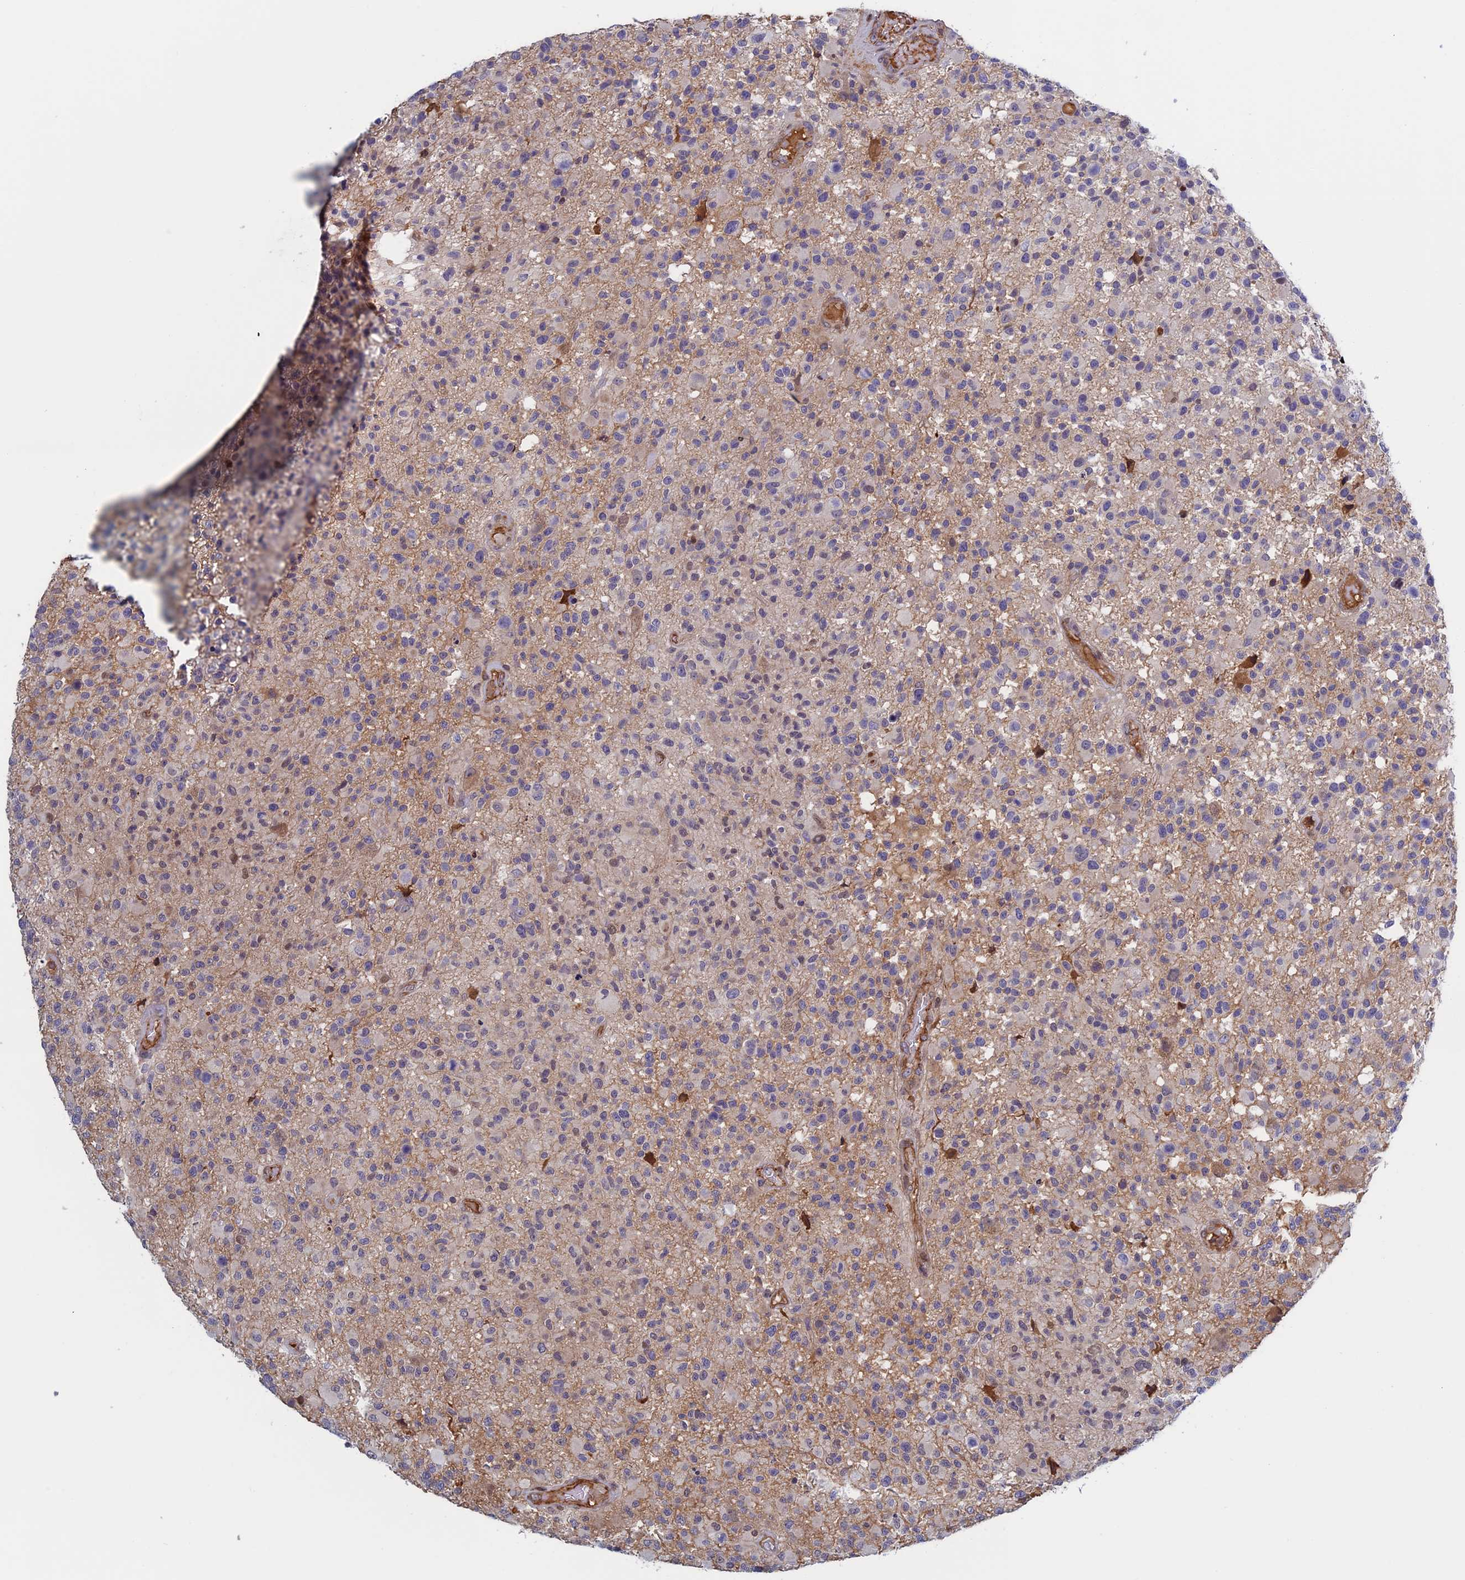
{"staining": {"intensity": "negative", "quantity": "none", "location": "none"}, "tissue": "glioma", "cell_type": "Tumor cells", "image_type": "cancer", "snomed": [{"axis": "morphology", "description": "Glioma, malignant, High grade"}, {"axis": "morphology", "description": "Glioblastoma, NOS"}, {"axis": "topography", "description": "Brain"}], "caption": "Glioma was stained to show a protein in brown. There is no significant positivity in tumor cells.", "gene": "FADS1", "patient": {"sex": "male", "age": 60}}